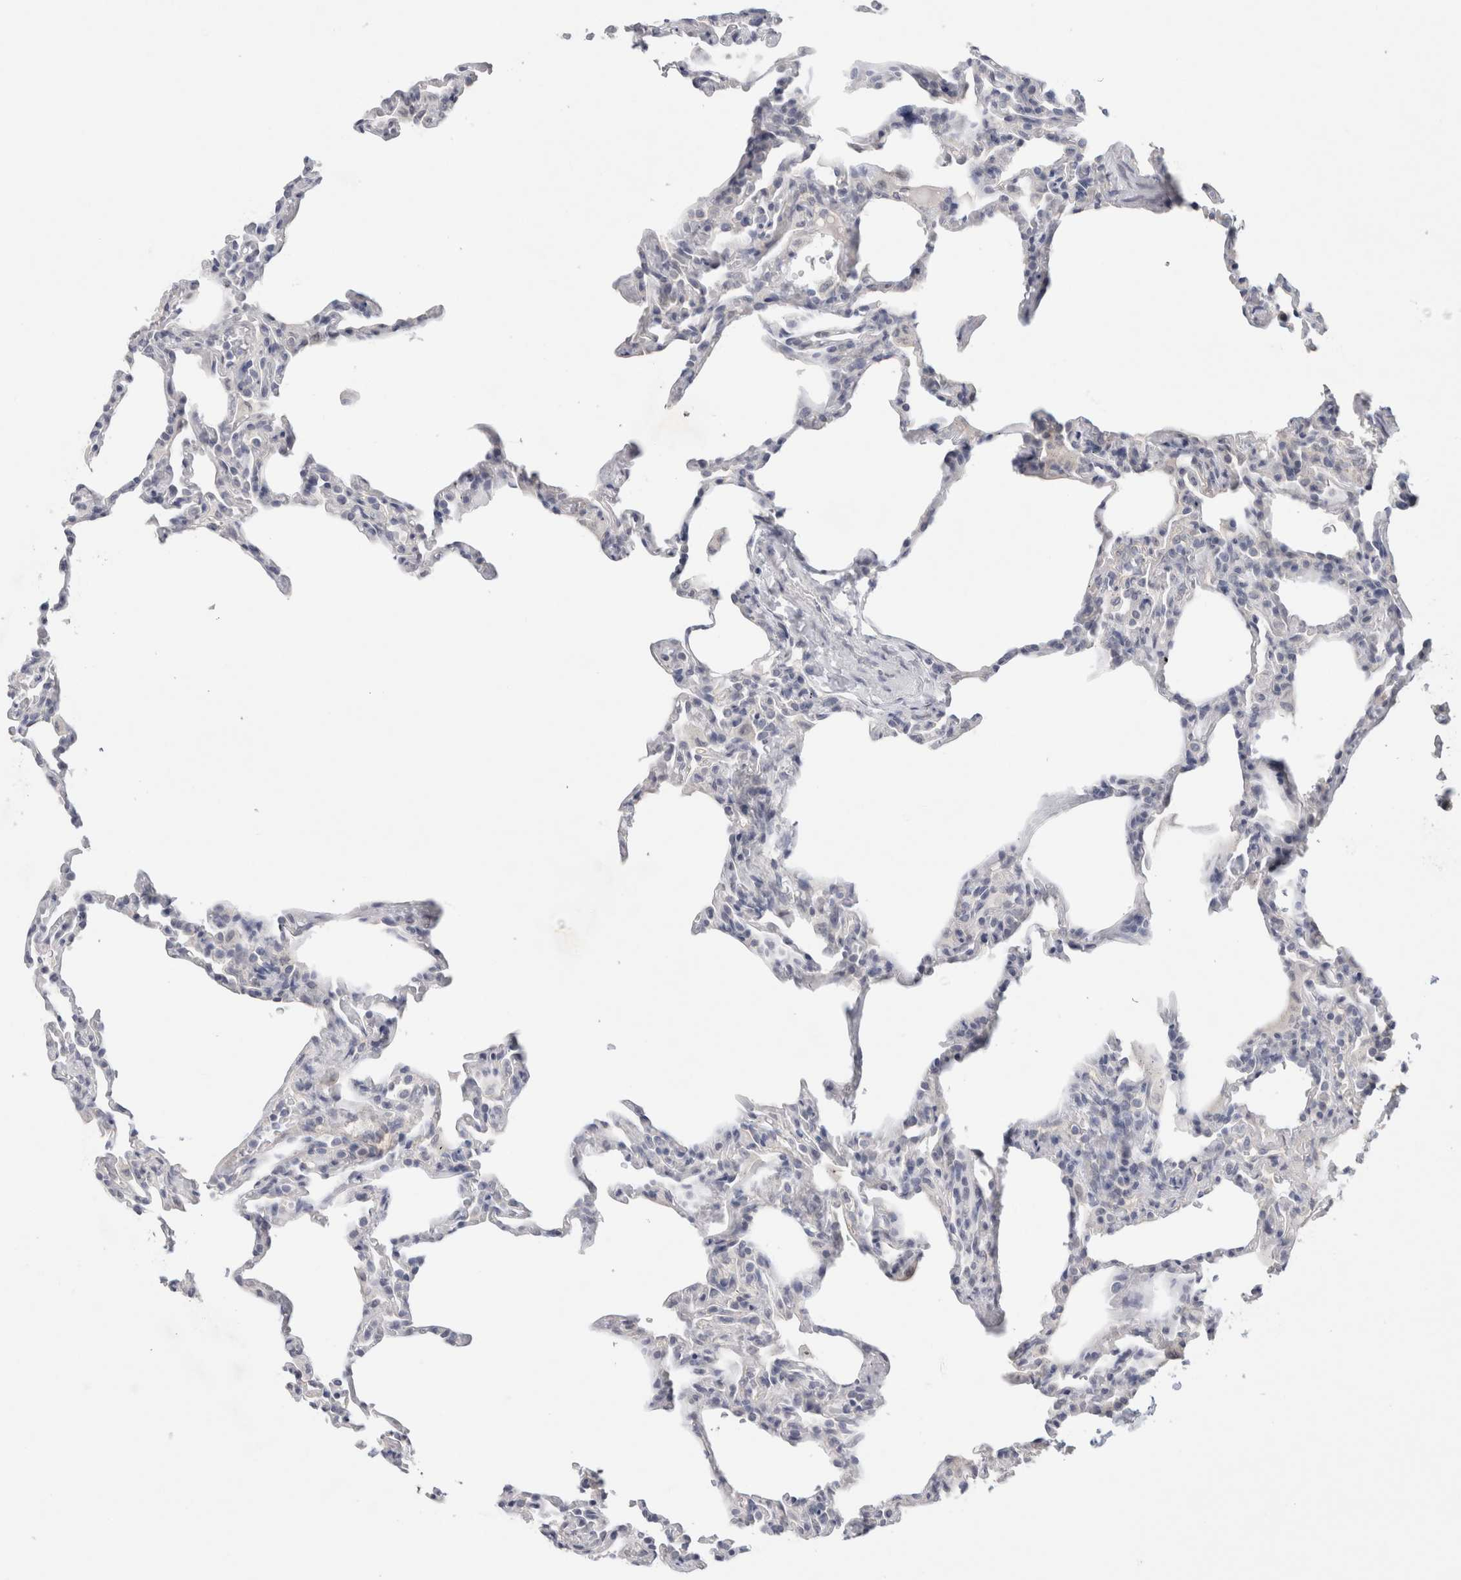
{"staining": {"intensity": "negative", "quantity": "none", "location": "none"}, "tissue": "lung", "cell_type": "Alveolar cells", "image_type": "normal", "snomed": [{"axis": "morphology", "description": "Normal tissue, NOS"}, {"axis": "topography", "description": "Lung"}], "caption": "An IHC photomicrograph of unremarkable lung is shown. There is no staining in alveolar cells of lung. (IHC, brightfield microscopy, high magnification).", "gene": "TONSL", "patient": {"sex": "male", "age": 20}}